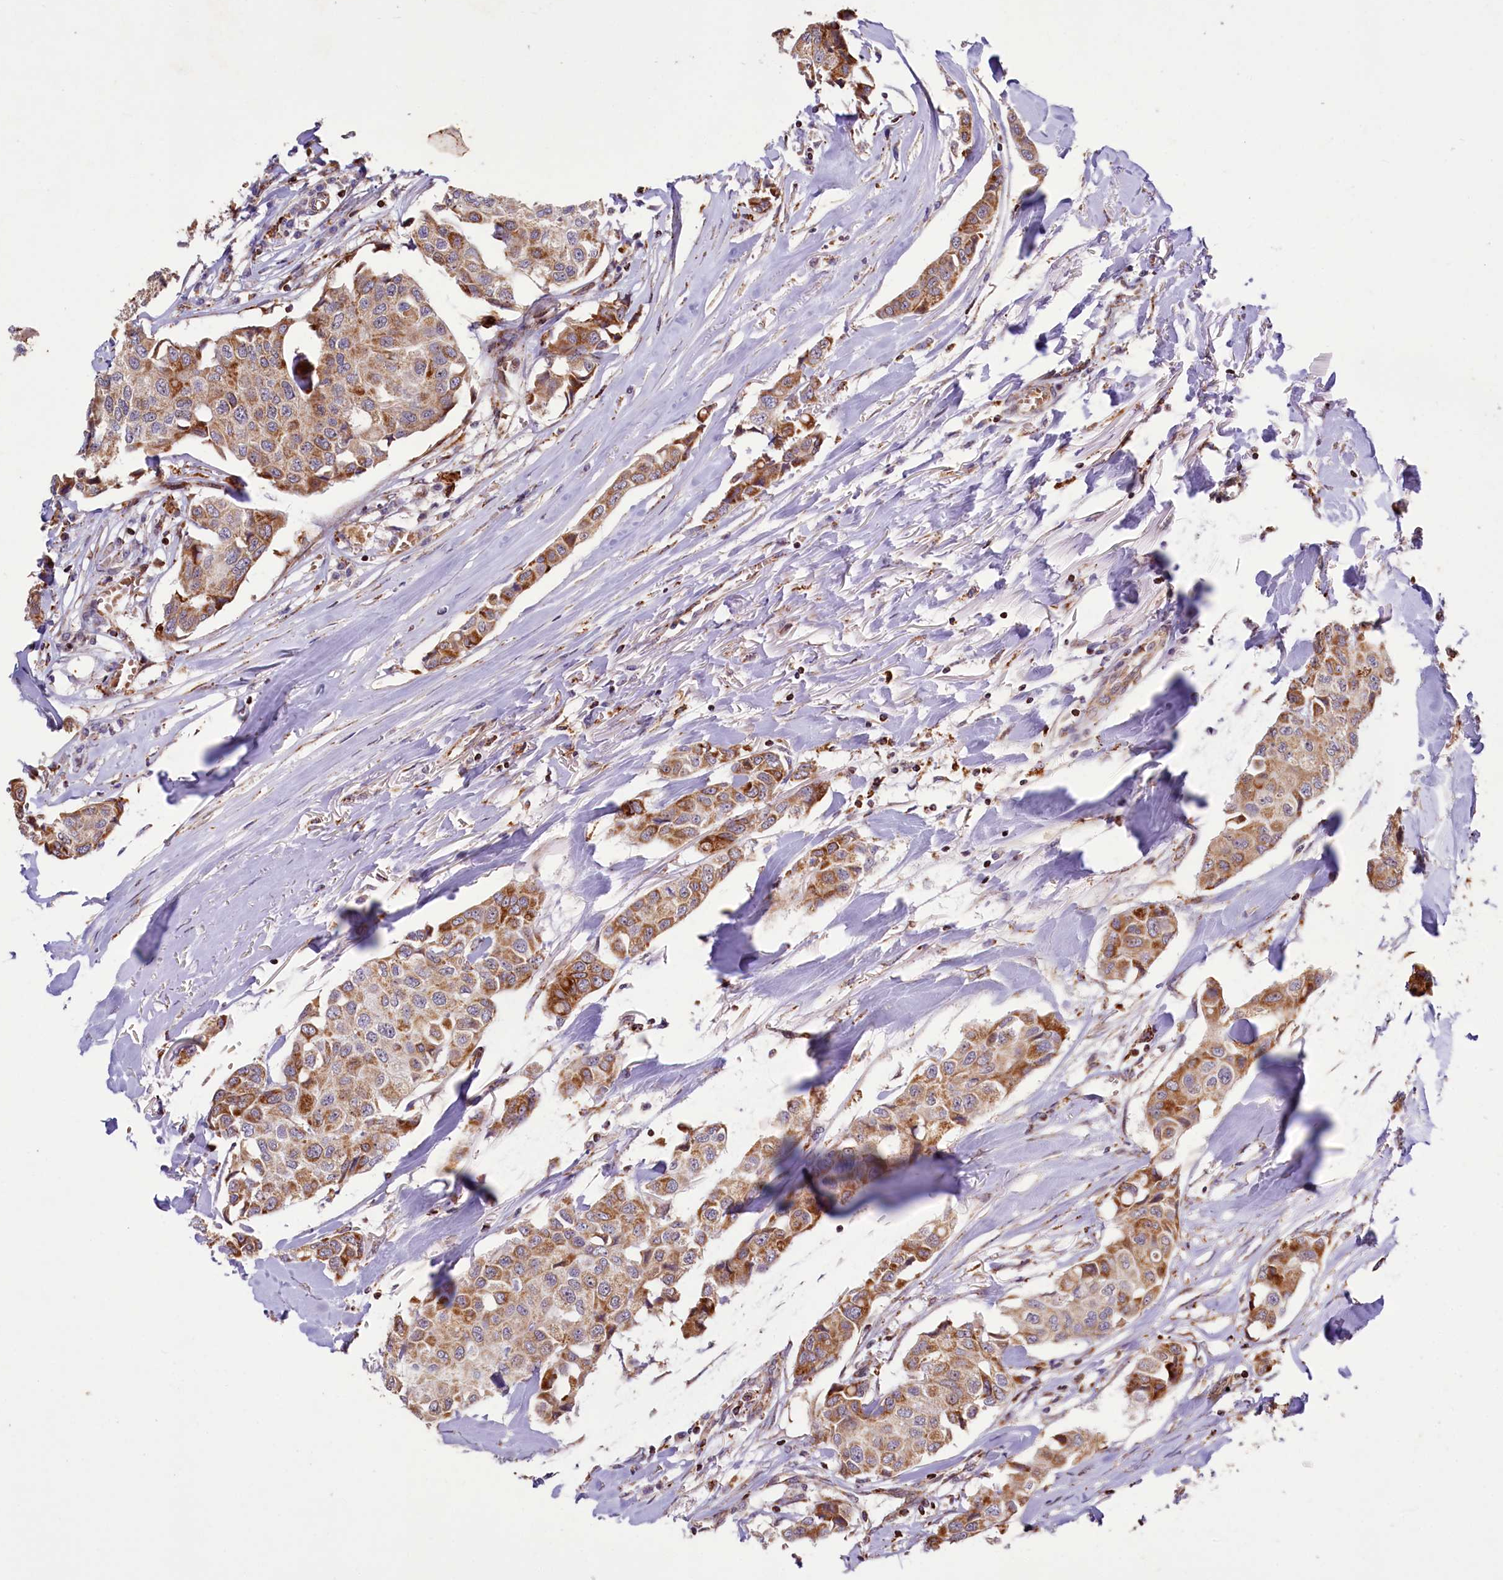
{"staining": {"intensity": "moderate", "quantity": ">75%", "location": "cytoplasmic/membranous"}, "tissue": "breast cancer", "cell_type": "Tumor cells", "image_type": "cancer", "snomed": [{"axis": "morphology", "description": "Duct carcinoma"}, {"axis": "topography", "description": "Breast"}], "caption": "IHC of breast cancer (infiltrating ductal carcinoma) exhibits medium levels of moderate cytoplasmic/membranous expression in about >75% of tumor cells.", "gene": "DYNC2H1", "patient": {"sex": "female", "age": 80}}